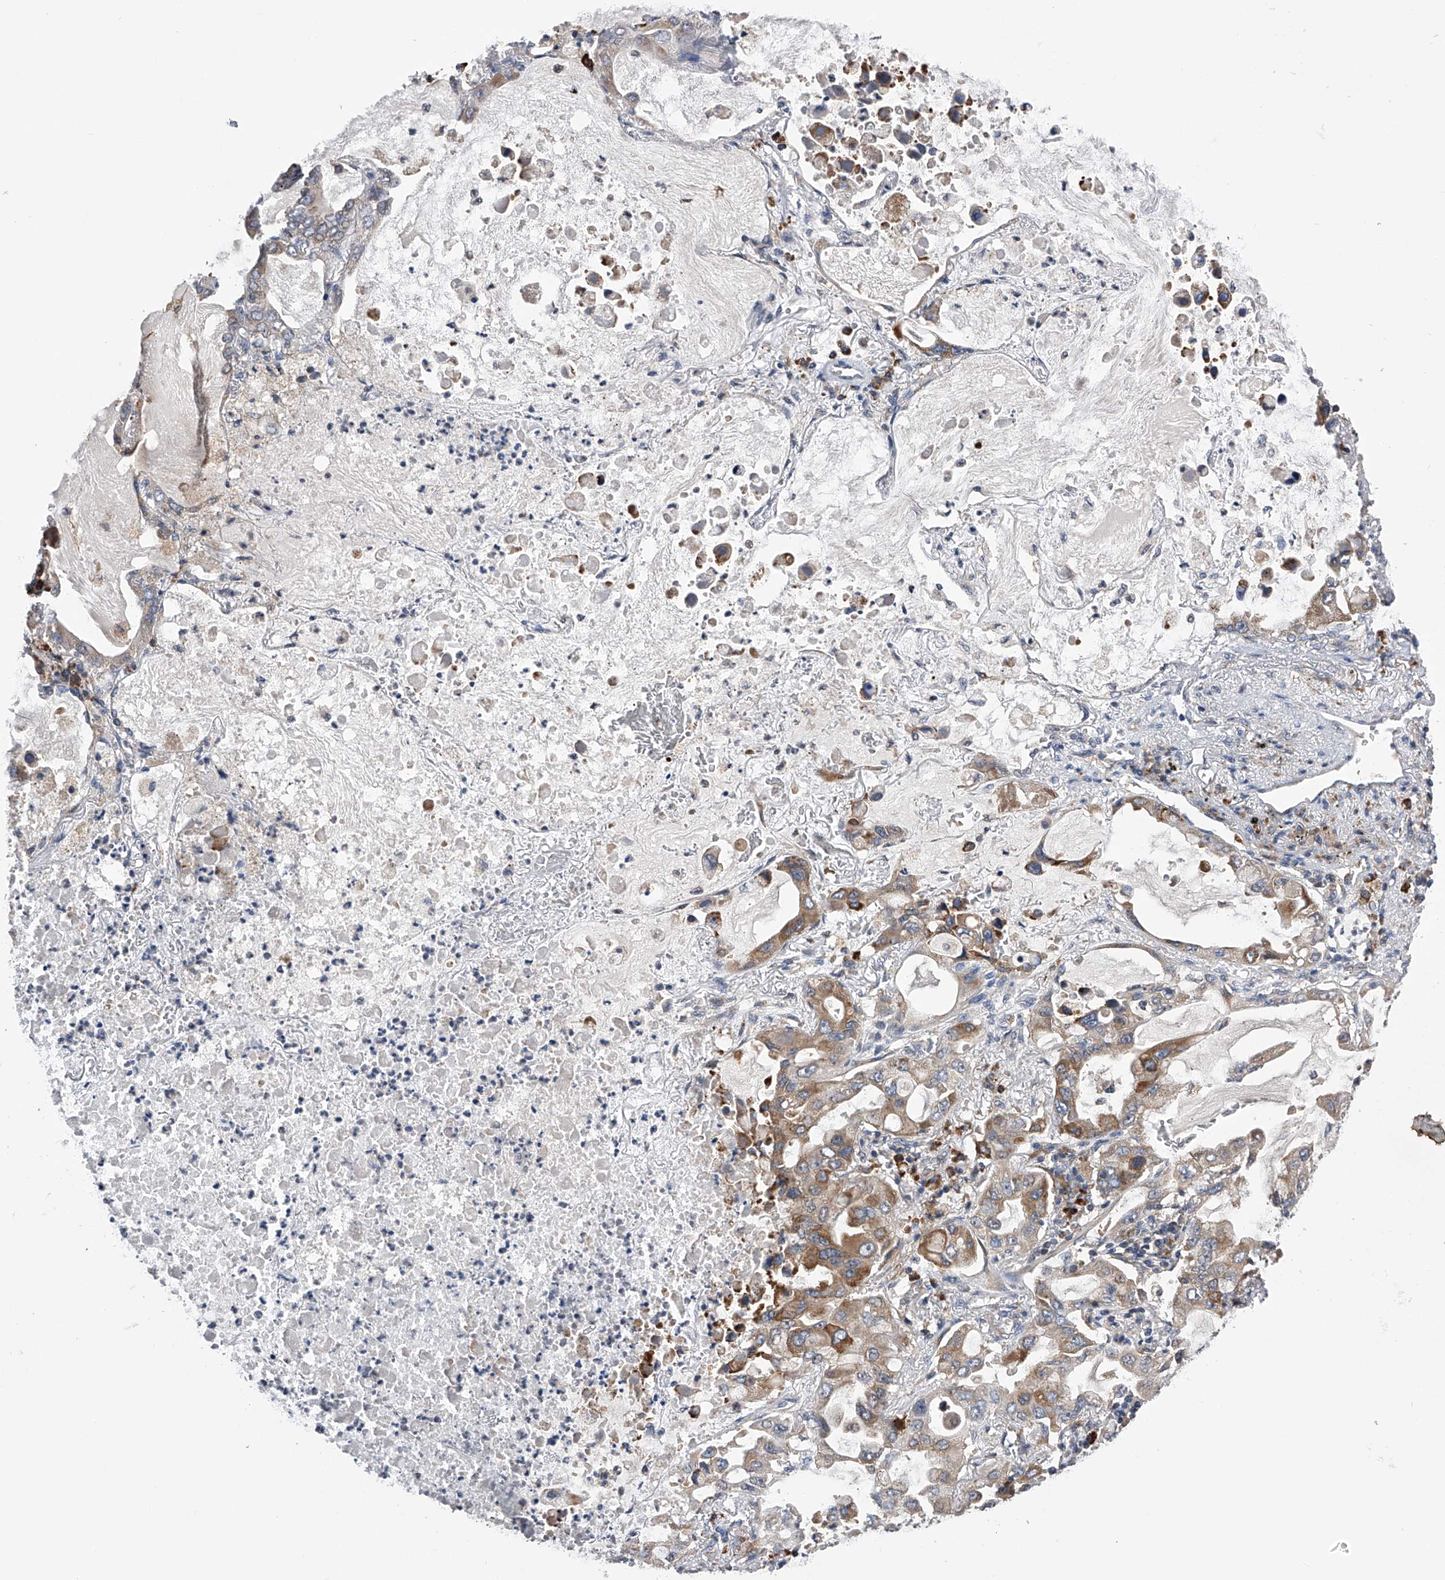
{"staining": {"intensity": "moderate", "quantity": "<25%", "location": "cytoplasmic/membranous"}, "tissue": "lung cancer", "cell_type": "Tumor cells", "image_type": "cancer", "snomed": [{"axis": "morphology", "description": "Adenocarcinoma, NOS"}, {"axis": "topography", "description": "Lung"}], "caption": "Human lung cancer stained with a protein marker displays moderate staining in tumor cells.", "gene": "SPOCK1", "patient": {"sex": "male", "age": 64}}